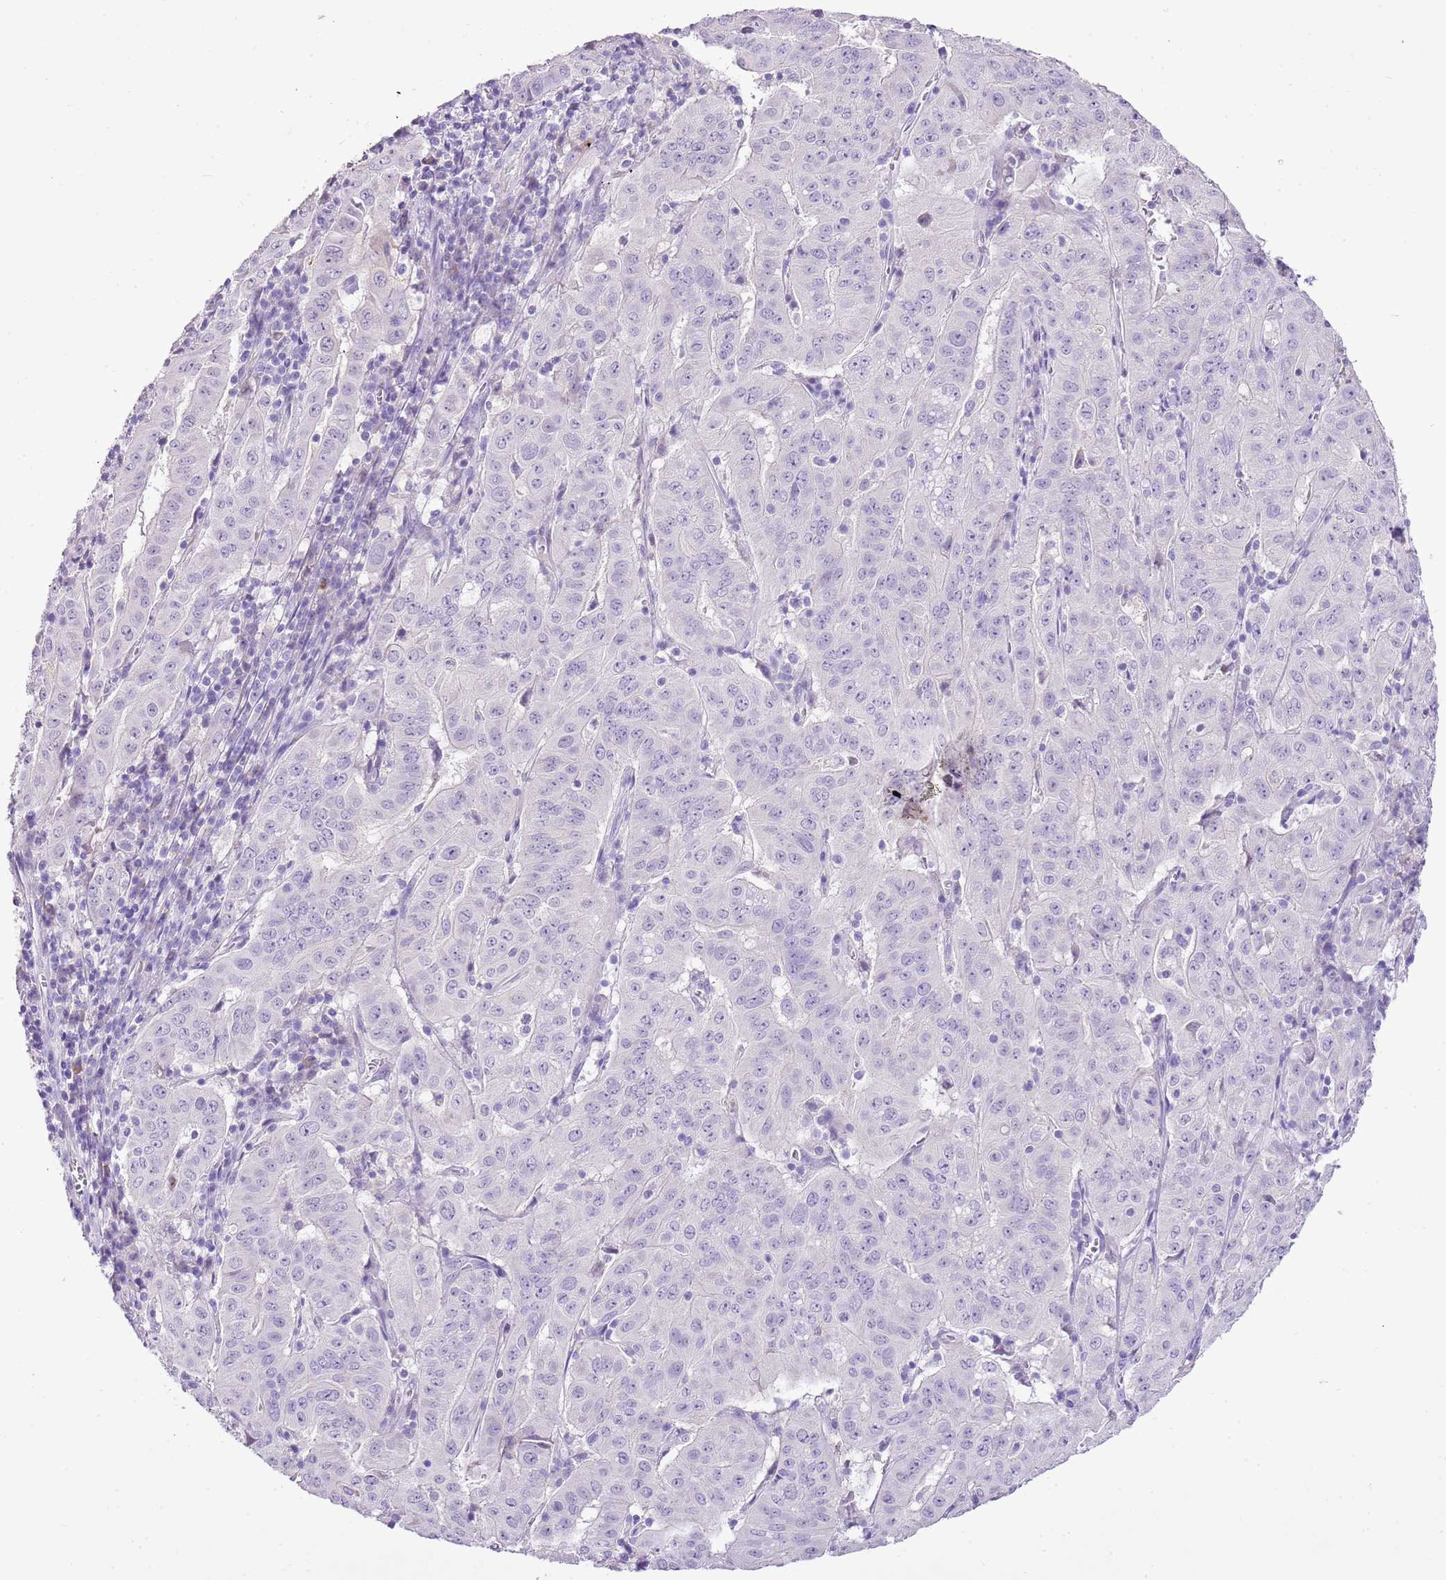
{"staining": {"intensity": "negative", "quantity": "none", "location": "none"}, "tissue": "pancreatic cancer", "cell_type": "Tumor cells", "image_type": "cancer", "snomed": [{"axis": "morphology", "description": "Adenocarcinoma, NOS"}, {"axis": "topography", "description": "Pancreas"}], "caption": "IHC histopathology image of neoplastic tissue: pancreatic cancer stained with DAB reveals no significant protein staining in tumor cells.", "gene": "XPO7", "patient": {"sex": "male", "age": 63}}